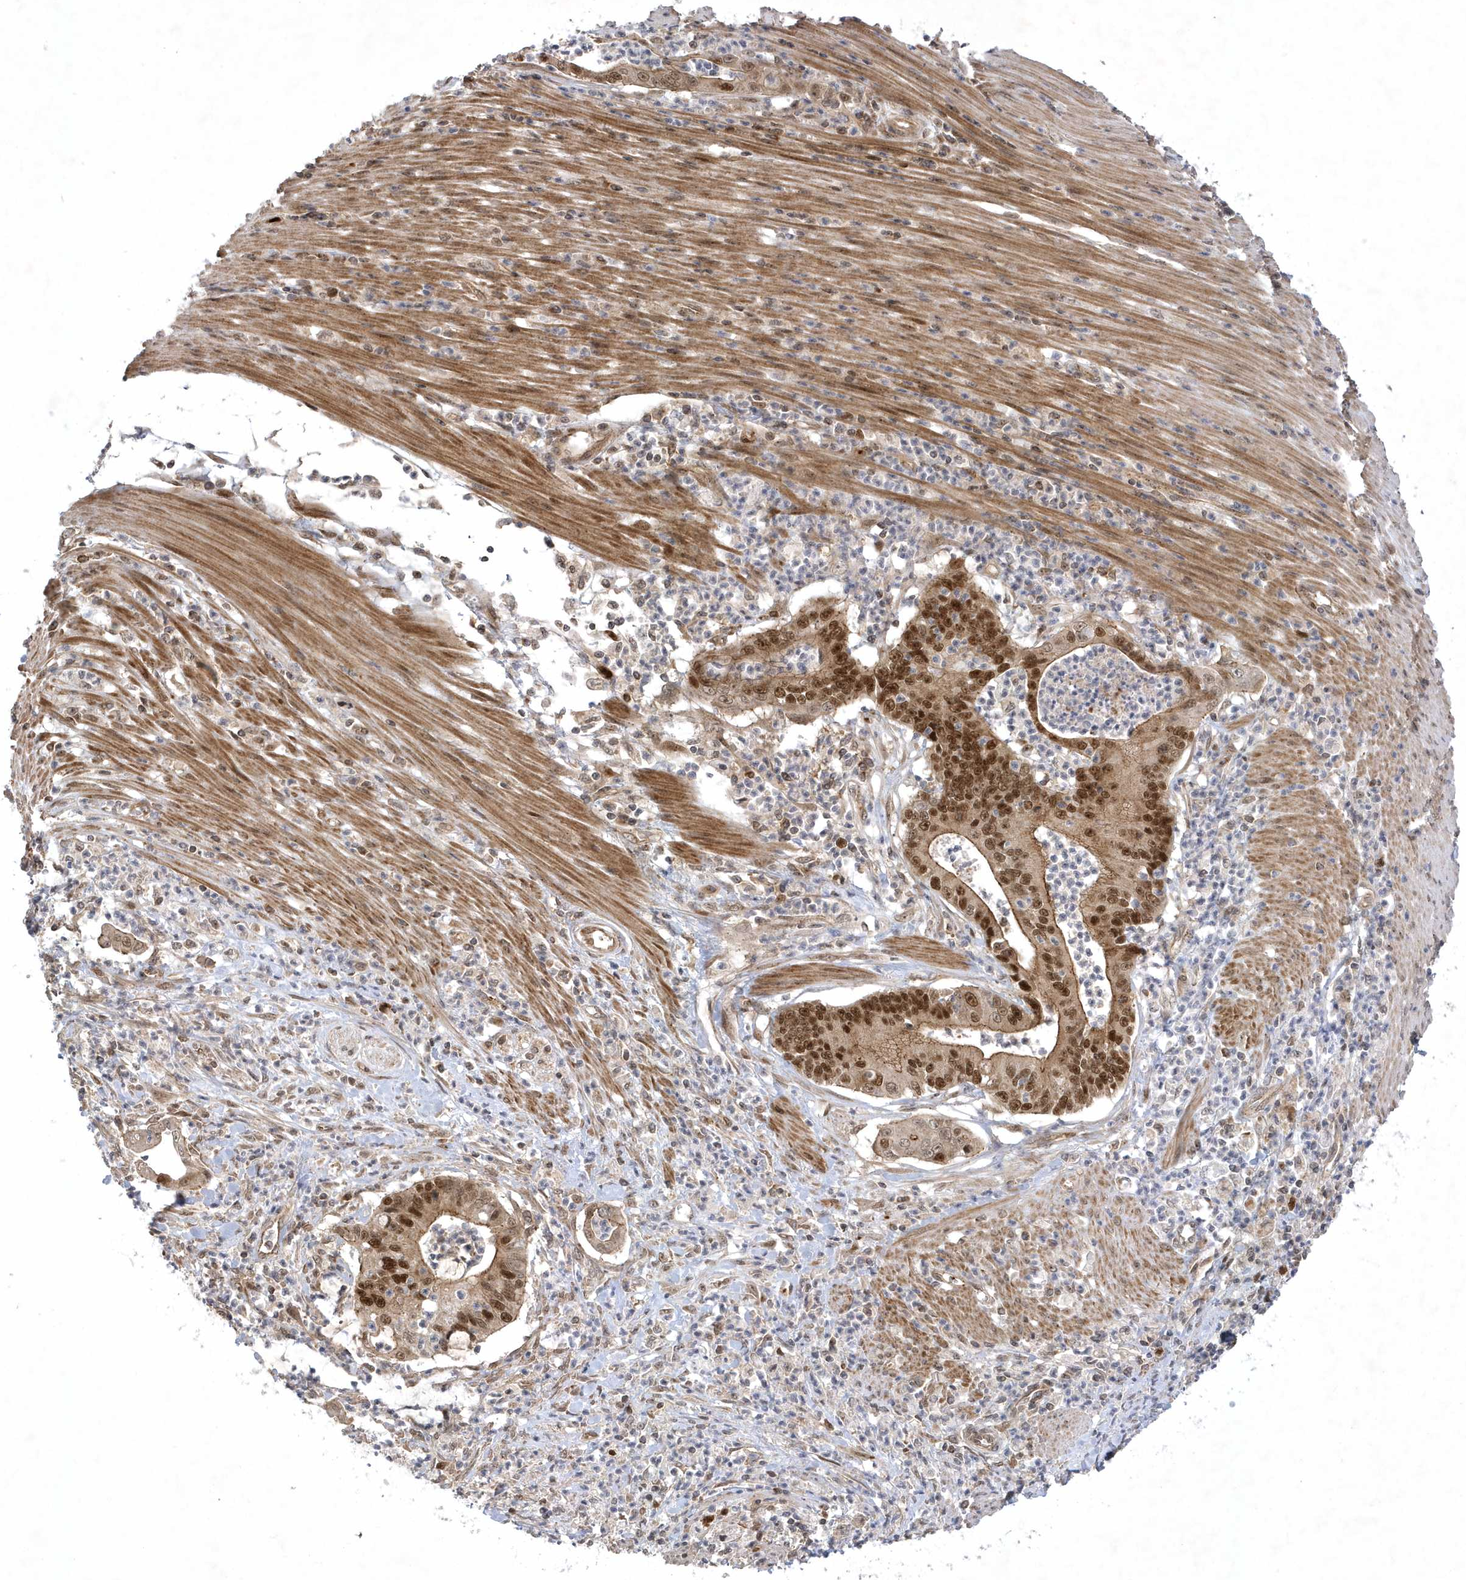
{"staining": {"intensity": "strong", "quantity": ">75%", "location": "cytoplasmic/membranous,nuclear"}, "tissue": "pancreatic cancer", "cell_type": "Tumor cells", "image_type": "cancer", "snomed": [{"axis": "morphology", "description": "Adenocarcinoma, NOS"}, {"axis": "topography", "description": "Pancreas"}], "caption": "Strong cytoplasmic/membranous and nuclear protein staining is seen in about >75% of tumor cells in pancreatic cancer. (DAB (3,3'-diaminobenzidine) IHC, brown staining for protein, blue staining for nuclei).", "gene": "NAF1", "patient": {"sex": "male", "age": 69}}